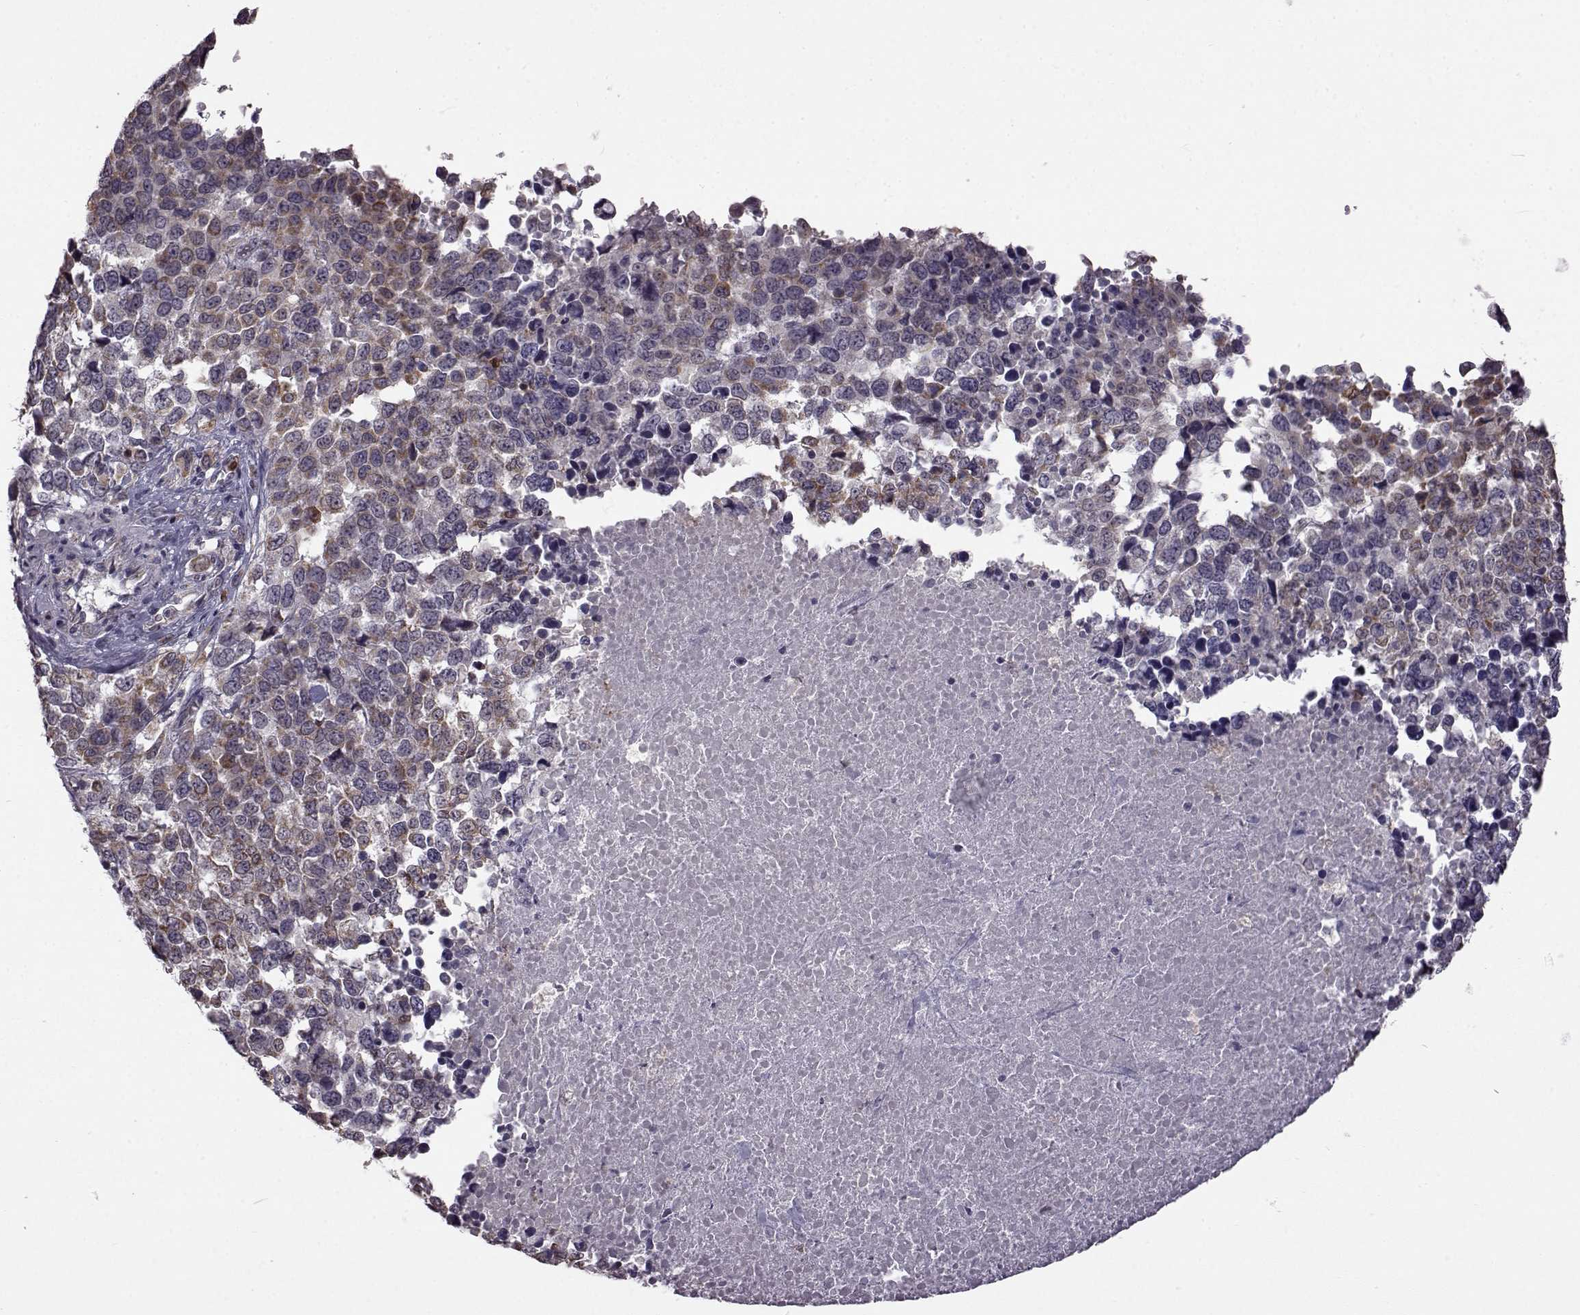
{"staining": {"intensity": "moderate", "quantity": "25%-75%", "location": "cytoplasmic/membranous"}, "tissue": "melanoma", "cell_type": "Tumor cells", "image_type": "cancer", "snomed": [{"axis": "morphology", "description": "Malignant melanoma, Metastatic site"}, {"axis": "topography", "description": "Skin"}], "caption": "Brown immunohistochemical staining in malignant melanoma (metastatic site) reveals moderate cytoplasmic/membranous positivity in approximately 25%-75% of tumor cells.", "gene": "DOK2", "patient": {"sex": "male", "age": 84}}